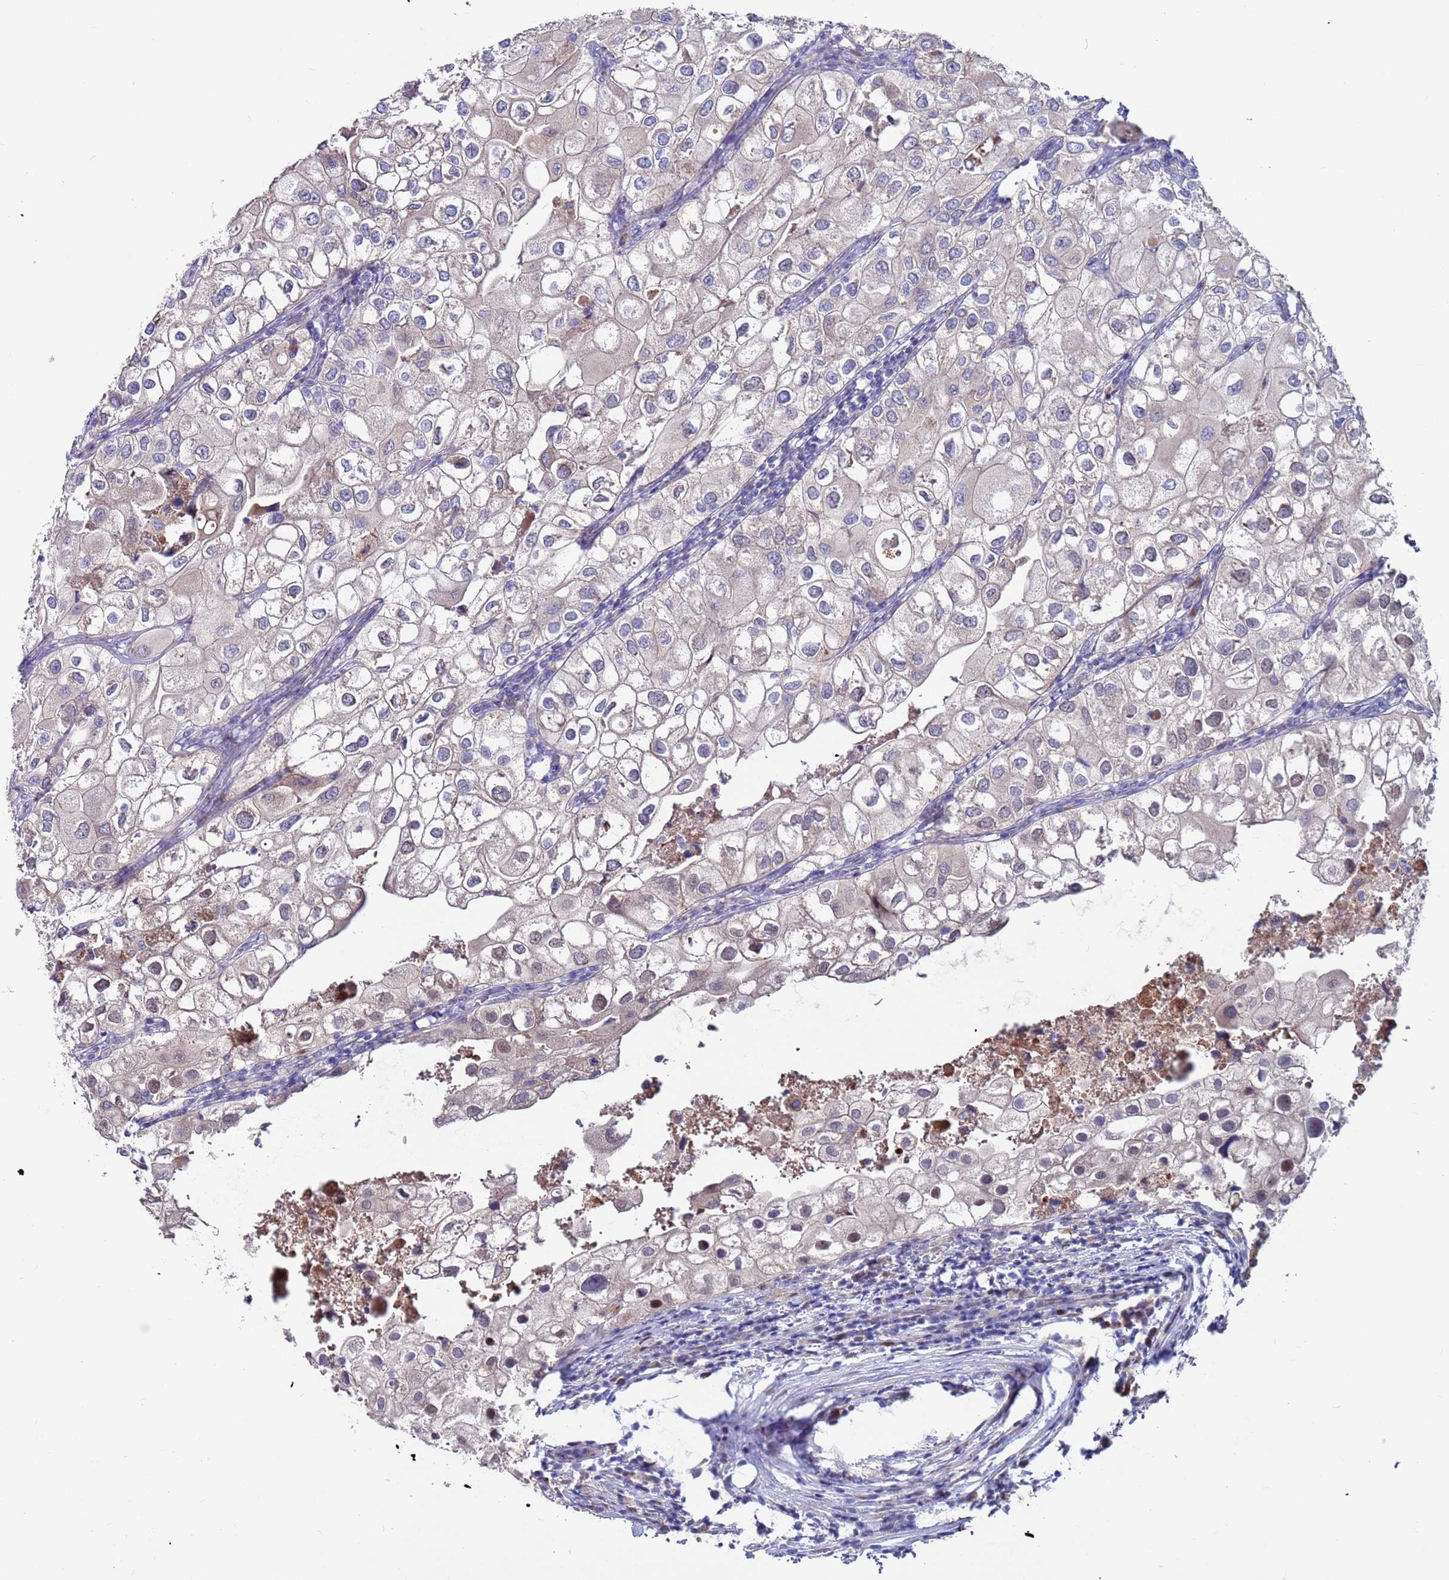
{"staining": {"intensity": "negative", "quantity": "none", "location": "none"}, "tissue": "urothelial cancer", "cell_type": "Tumor cells", "image_type": "cancer", "snomed": [{"axis": "morphology", "description": "Urothelial carcinoma, High grade"}, {"axis": "topography", "description": "Urinary bladder"}], "caption": "Immunohistochemistry of human urothelial cancer reveals no positivity in tumor cells.", "gene": "FBXO27", "patient": {"sex": "male", "age": 64}}